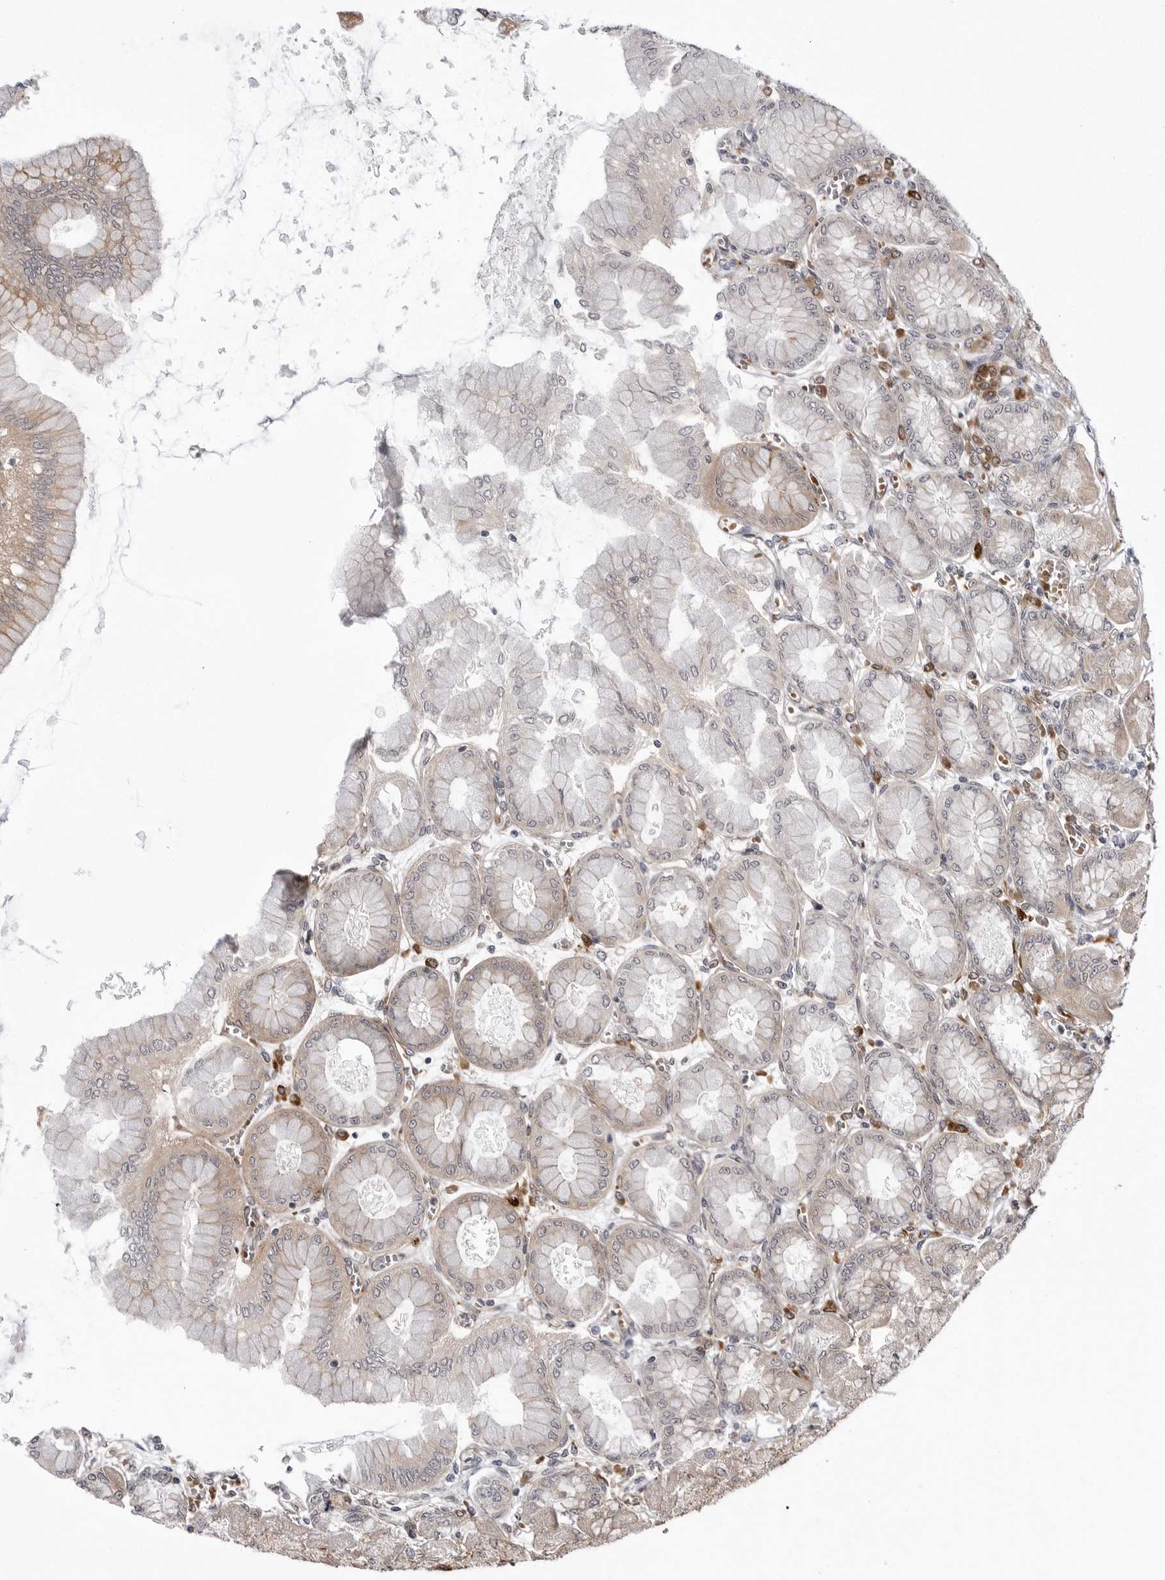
{"staining": {"intensity": "moderate", "quantity": "25%-75%", "location": "cytoplasmic/membranous"}, "tissue": "stomach", "cell_type": "Glandular cells", "image_type": "normal", "snomed": [{"axis": "morphology", "description": "Normal tissue, NOS"}, {"axis": "topography", "description": "Stomach, upper"}], "caption": "Stomach stained for a protein (brown) shows moderate cytoplasmic/membranous positive expression in approximately 25%-75% of glandular cells.", "gene": "ARL5A", "patient": {"sex": "female", "age": 56}}